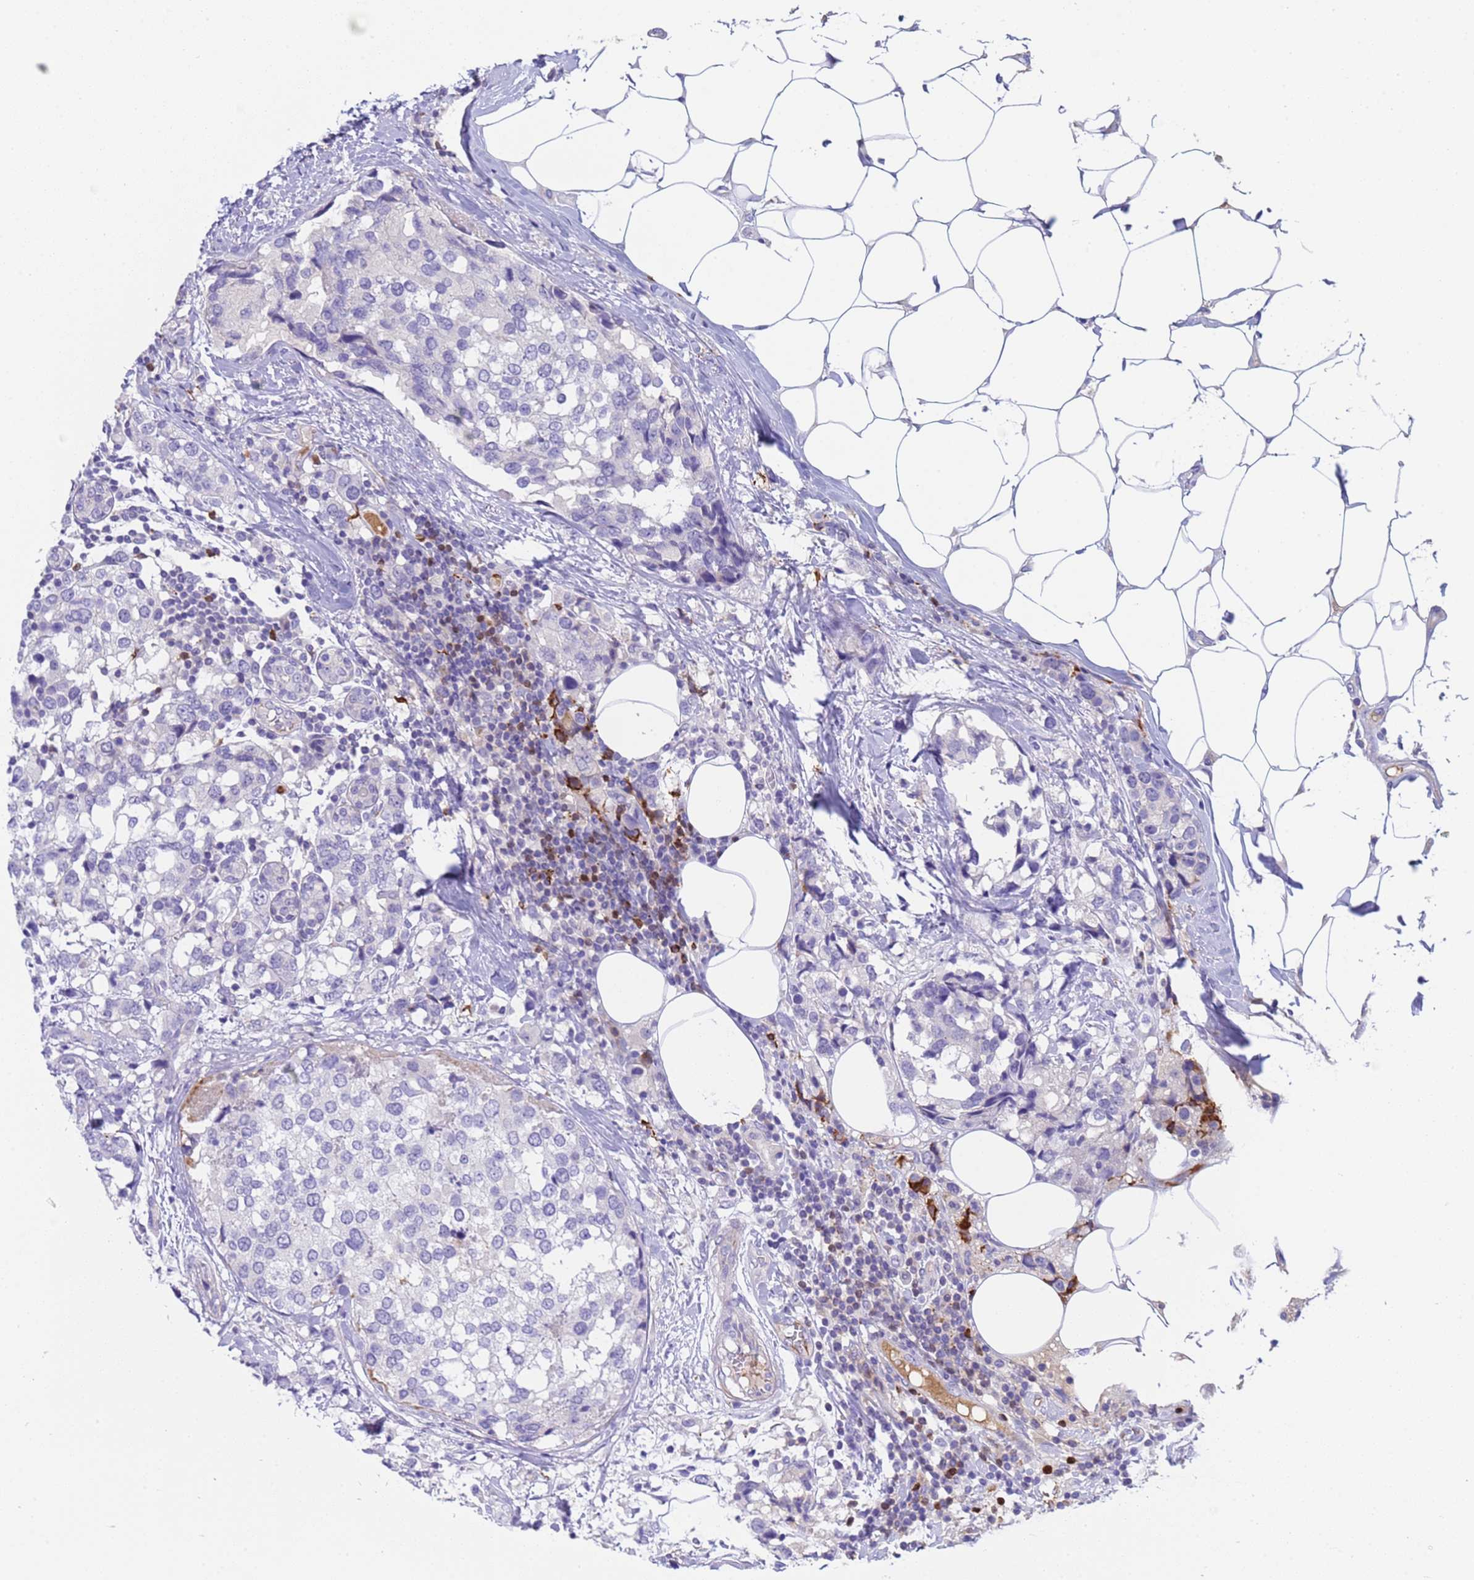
{"staining": {"intensity": "negative", "quantity": "none", "location": "none"}, "tissue": "breast cancer", "cell_type": "Tumor cells", "image_type": "cancer", "snomed": [{"axis": "morphology", "description": "Lobular carcinoma"}, {"axis": "topography", "description": "Breast"}], "caption": "Immunohistochemistry (IHC) photomicrograph of breast lobular carcinoma stained for a protein (brown), which exhibits no positivity in tumor cells.", "gene": "C4orf46", "patient": {"sex": "female", "age": 59}}